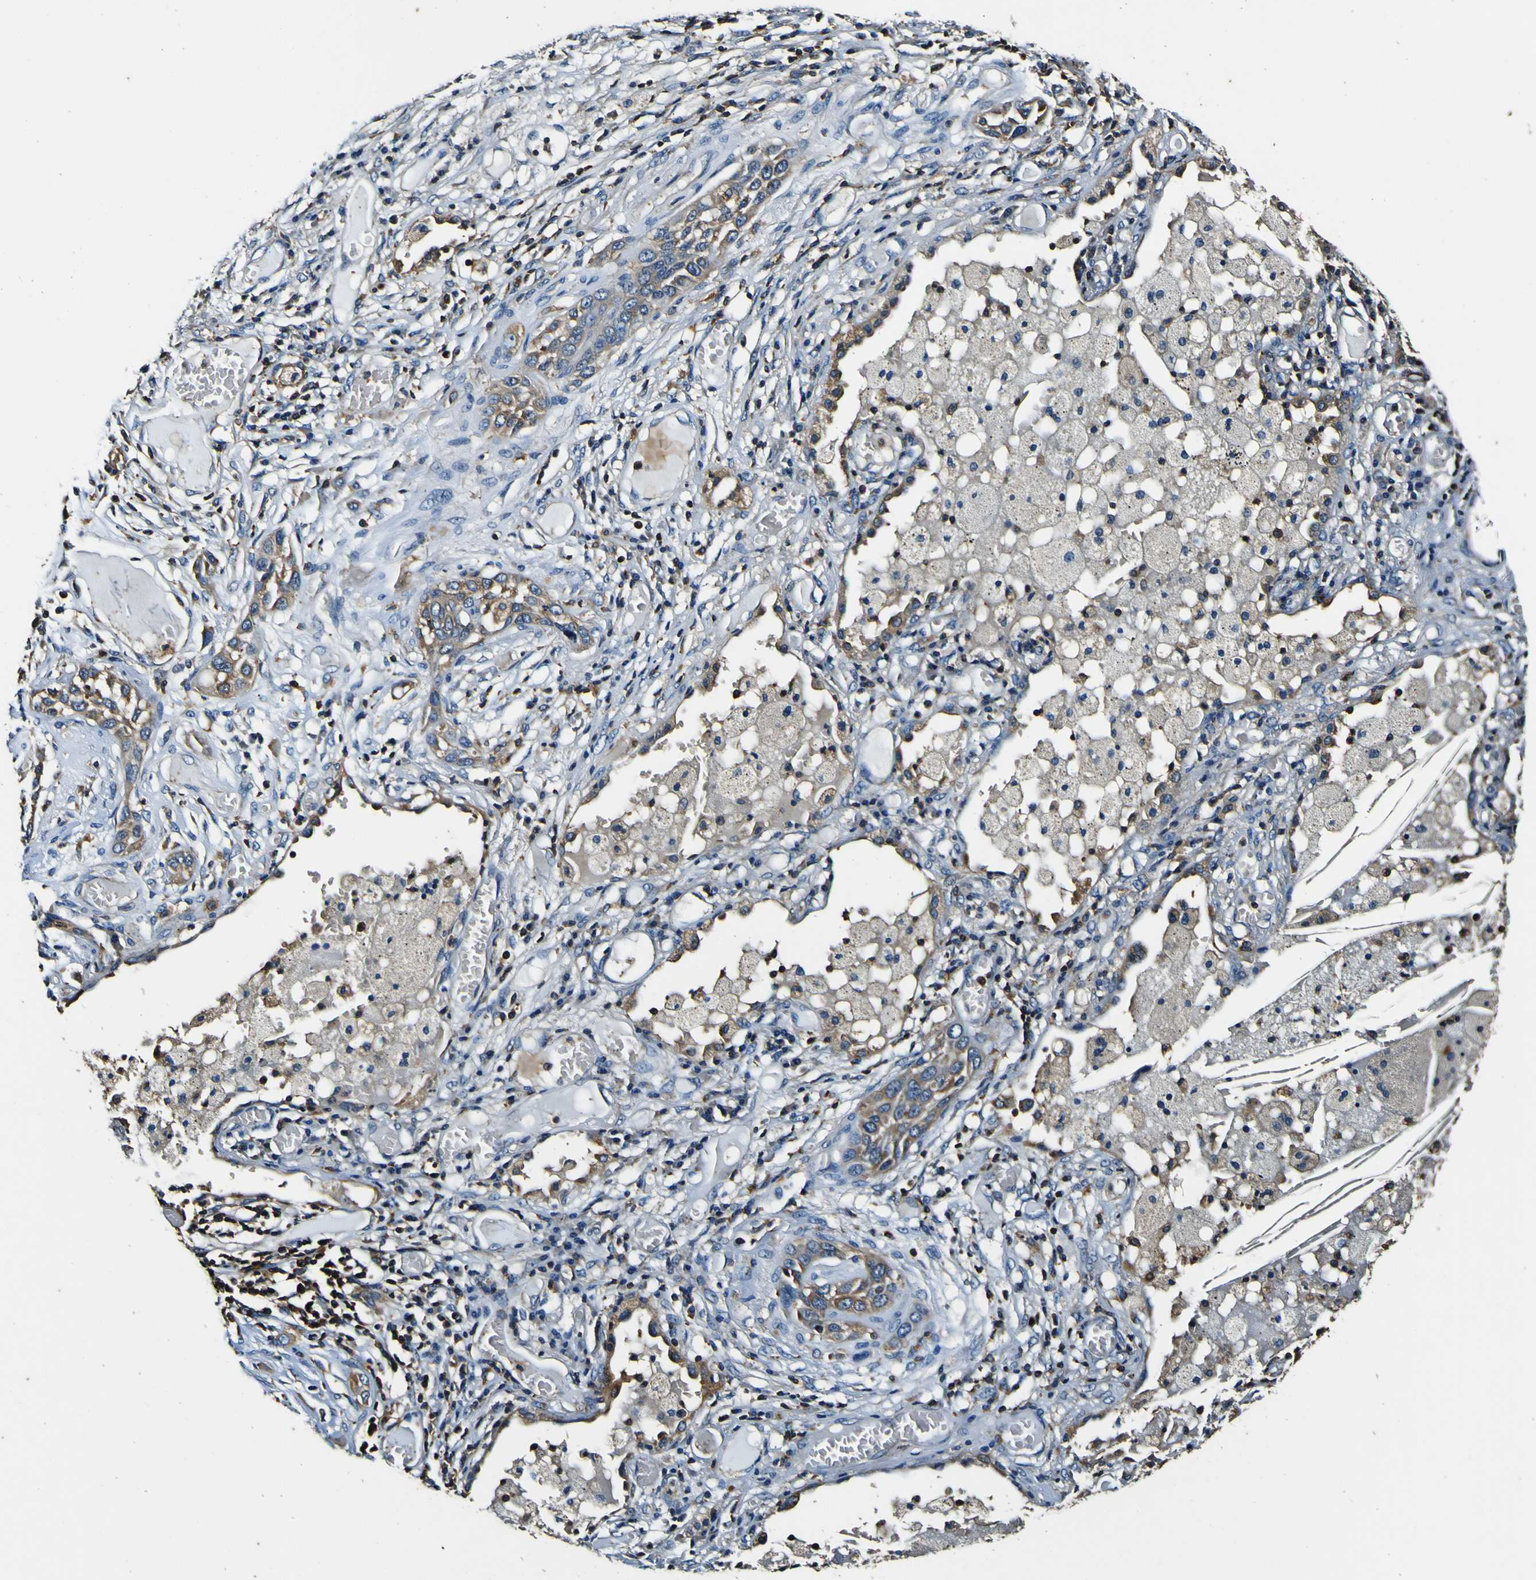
{"staining": {"intensity": "weak", "quantity": ">75%", "location": "cytoplasmic/membranous"}, "tissue": "lung cancer", "cell_type": "Tumor cells", "image_type": "cancer", "snomed": [{"axis": "morphology", "description": "Squamous cell carcinoma, NOS"}, {"axis": "topography", "description": "Lung"}], "caption": "Weak cytoplasmic/membranous expression for a protein is present in approximately >75% of tumor cells of lung squamous cell carcinoma using IHC.", "gene": "RHOT2", "patient": {"sex": "male", "age": 71}}